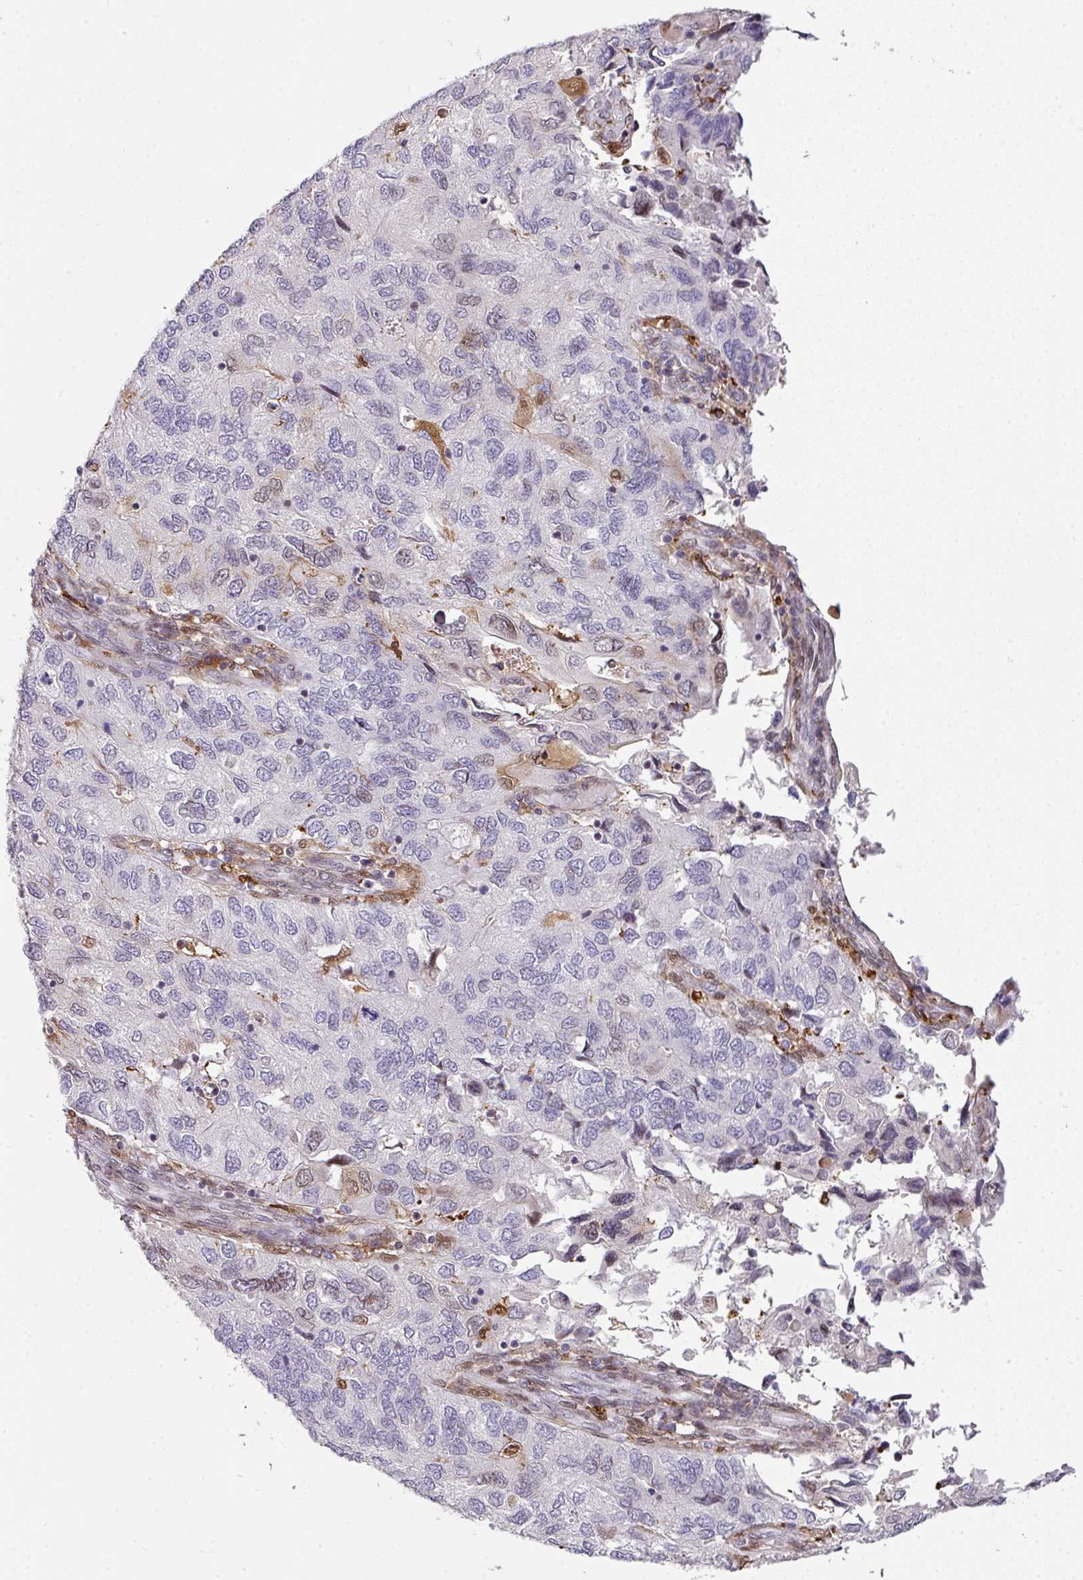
{"staining": {"intensity": "negative", "quantity": "none", "location": "none"}, "tissue": "endometrial cancer", "cell_type": "Tumor cells", "image_type": "cancer", "snomed": [{"axis": "morphology", "description": "Carcinoma, NOS"}, {"axis": "topography", "description": "Uterus"}], "caption": "High magnification brightfield microscopy of endometrial carcinoma stained with DAB (3,3'-diaminobenzidine) (brown) and counterstained with hematoxylin (blue): tumor cells show no significant positivity.", "gene": "PLK1", "patient": {"sex": "female", "age": 76}}